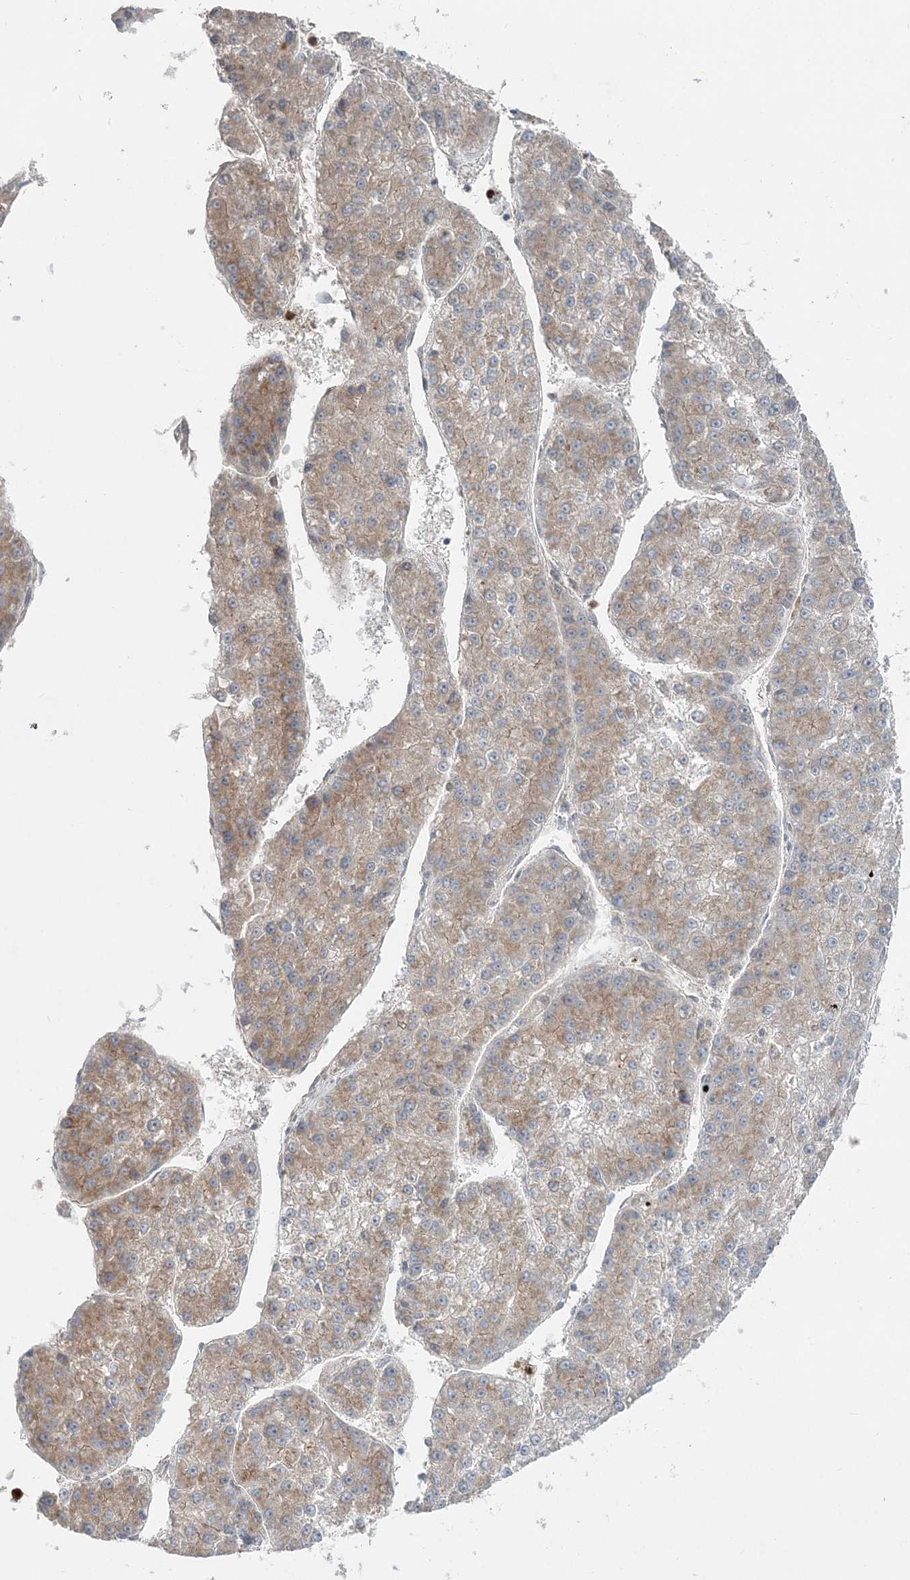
{"staining": {"intensity": "moderate", "quantity": ">75%", "location": "cytoplasmic/membranous"}, "tissue": "liver cancer", "cell_type": "Tumor cells", "image_type": "cancer", "snomed": [{"axis": "morphology", "description": "Carcinoma, Hepatocellular, NOS"}, {"axis": "topography", "description": "Liver"}], "caption": "This is a photomicrograph of IHC staining of liver cancer (hepatocellular carcinoma), which shows moderate positivity in the cytoplasmic/membranous of tumor cells.", "gene": "LRPPRC", "patient": {"sex": "female", "age": 73}}